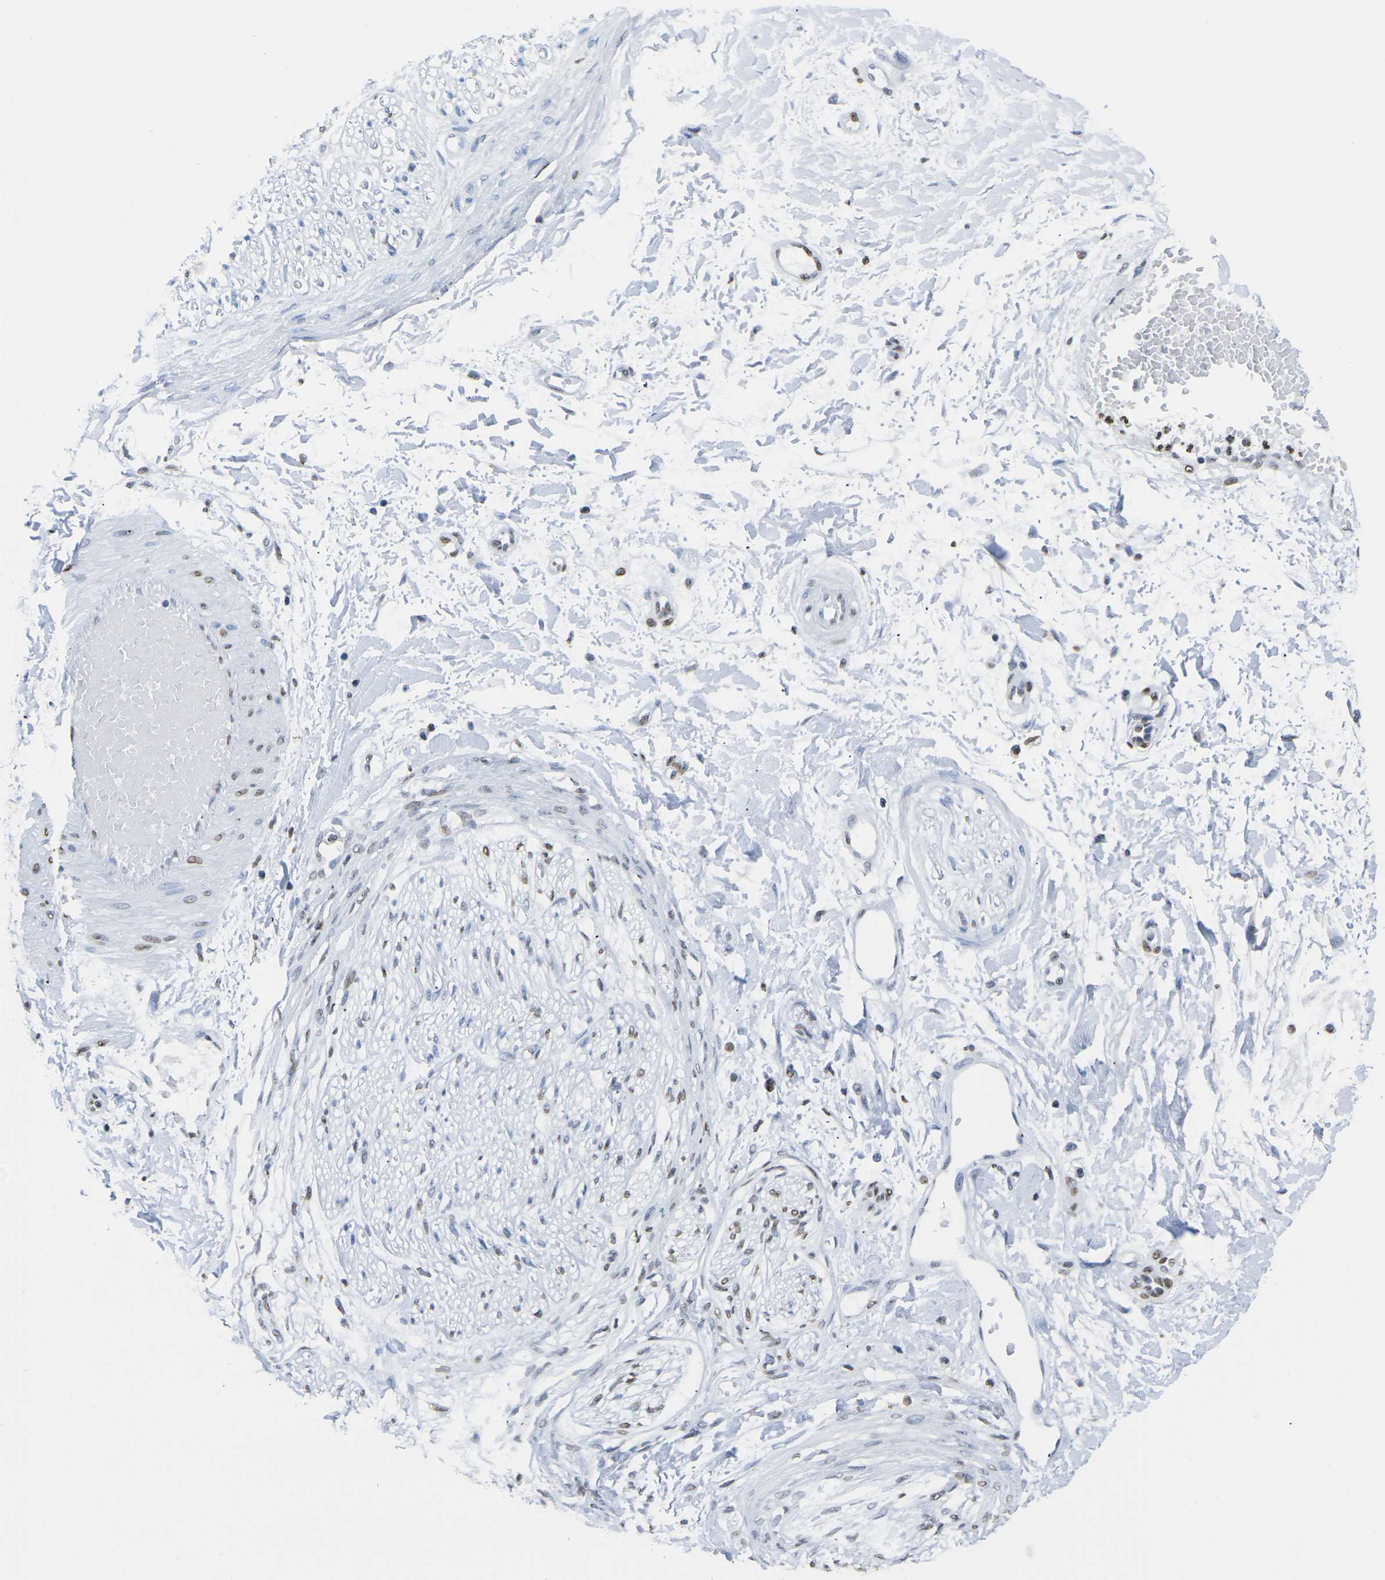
{"staining": {"intensity": "negative", "quantity": "none", "location": "none"}, "tissue": "adipose tissue", "cell_type": "Adipocytes", "image_type": "normal", "snomed": [{"axis": "morphology", "description": "Normal tissue, NOS"}, {"axis": "morphology", "description": "Squamous cell carcinoma, NOS"}, {"axis": "topography", "description": "Skin"}, {"axis": "topography", "description": "Peripheral nerve tissue"}], "caption": "DAB immunohistochemical staining of unremarkable adipose tissue reveals no significant staining in adipocytes.", "gene": "DRAXIN", "patient": {"sex": "male", "age": 83}}